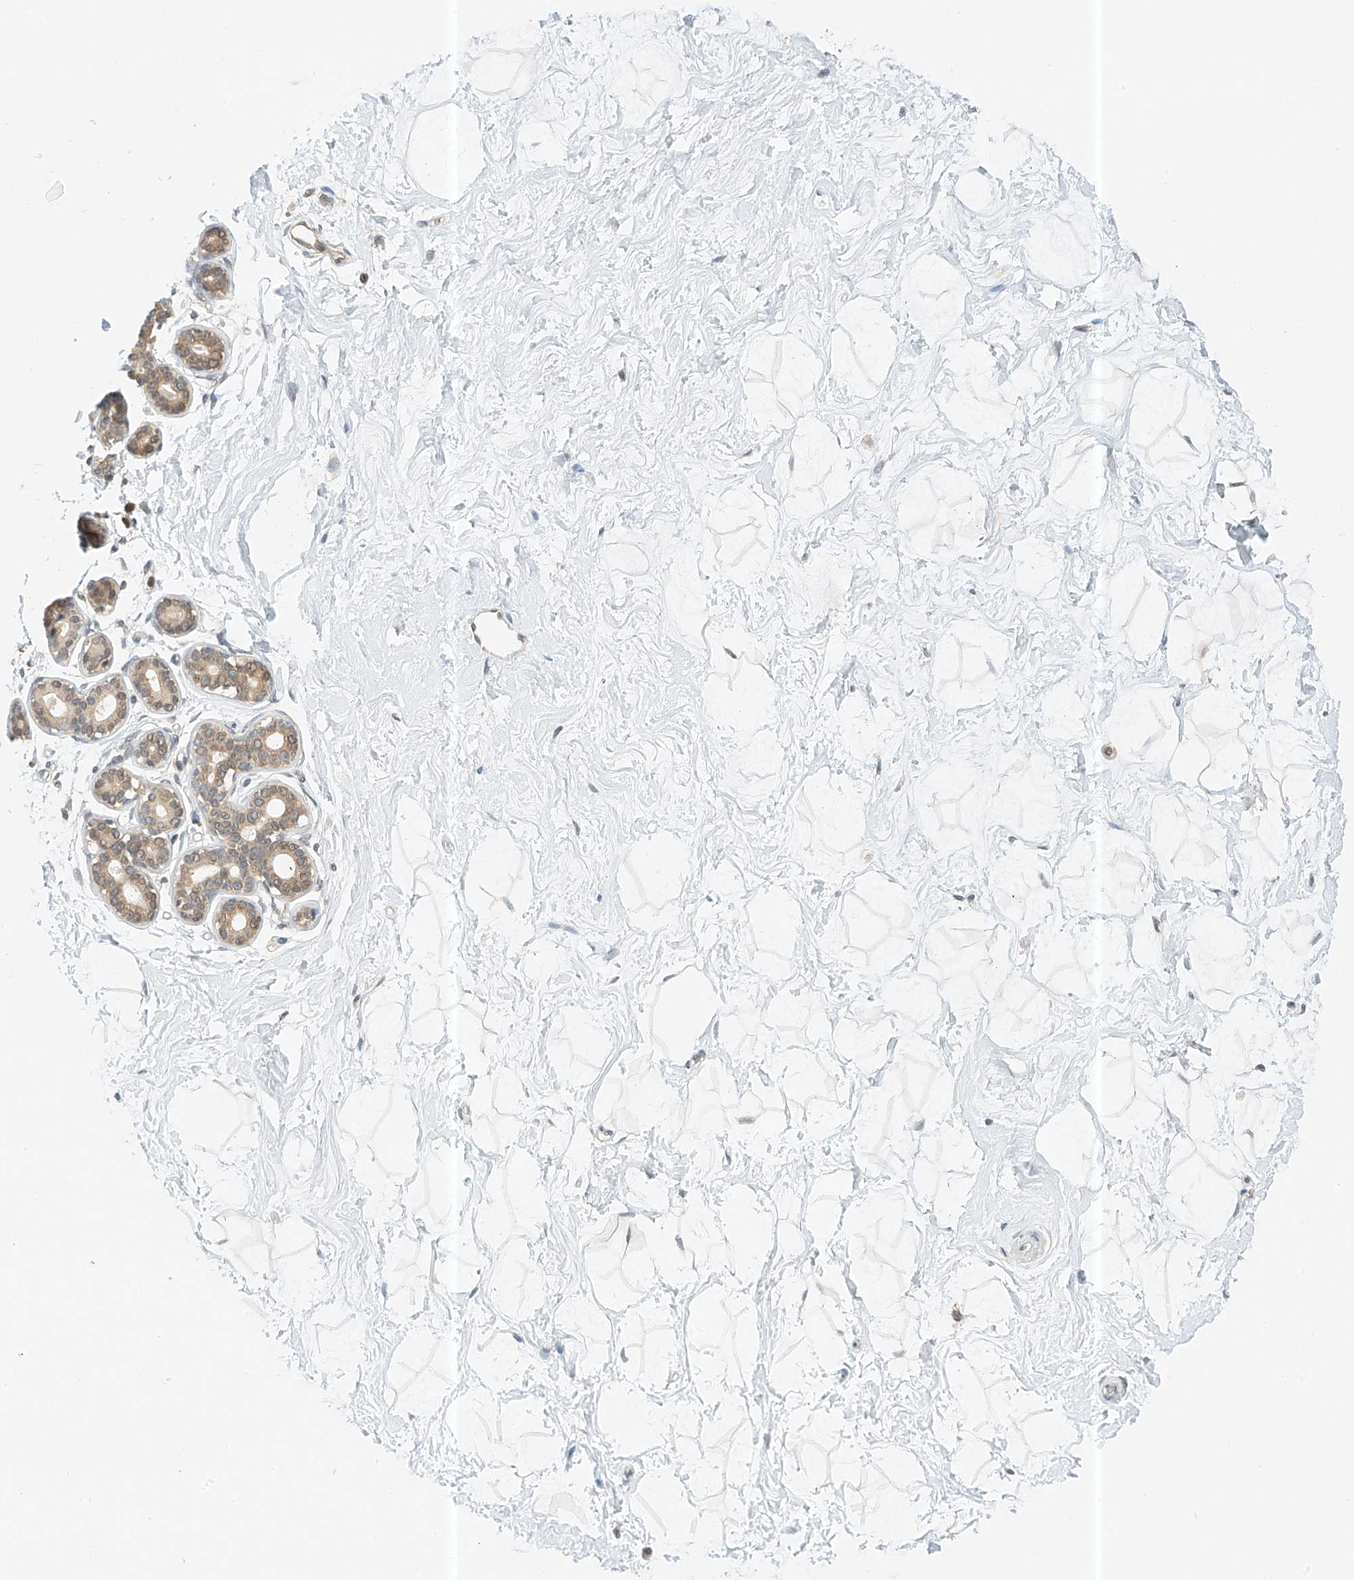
{"staining": {"intensity": "negative", "quantity": "none", "location": "none"}, "tissue": "breast", "cell_type": "Adipocytes", "image_type": "normal", "snomed": [{"axis": "morphology", "description": "Normal tissue, NOS"}, {"axis": "morphology", "description": "Adenoma, NOS"}, {"axis": "topography", "description": "Breast"}], "caption": "An immunohistochemistry (IHC) image of unremarkable breast is shown. There is no staining in adipocytes of breast.", "gene": "PPA2", "patient": {"sex": "female", "age": 23}}